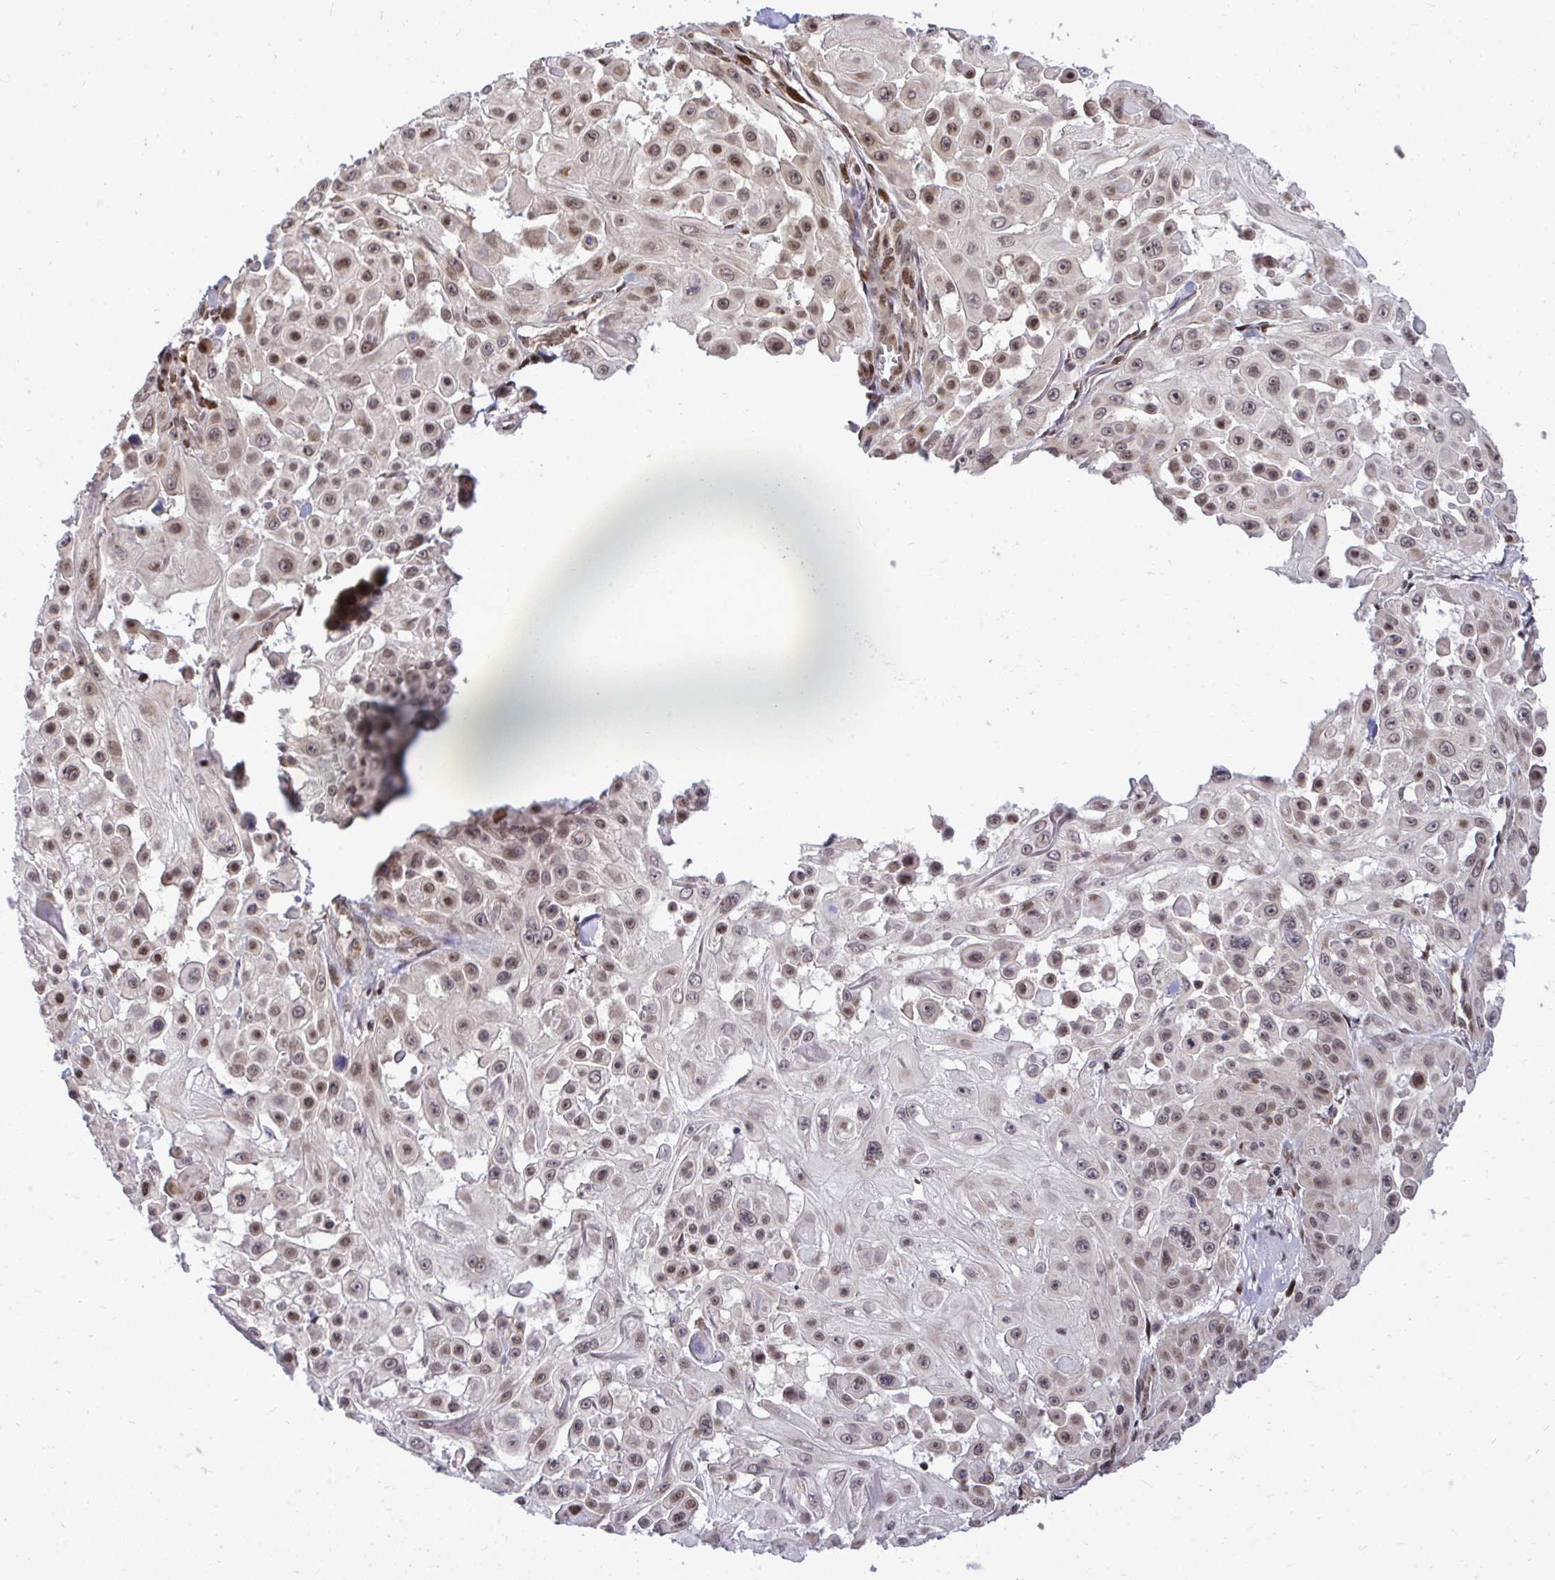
{"staining": {"intensity": "moderate", "quantity": "25%-75%", "location": "nuclear"}, "tissue": "skin cancer", "cell_type": "Tumor cells", "image_type": "cancer", "snomed": [{"axis": "morphology", "description": "Squamous cell carcinoma, NOS"}, {"axis": "topography", "description": "Skin"}], "caption": "The immunohistochemical stain shows moderate nuclear staining in tumor cells of skin squamous cell carcinoma tissue.", "gene": "PIGY", "patient": {"sex": "male", "age": 91}}